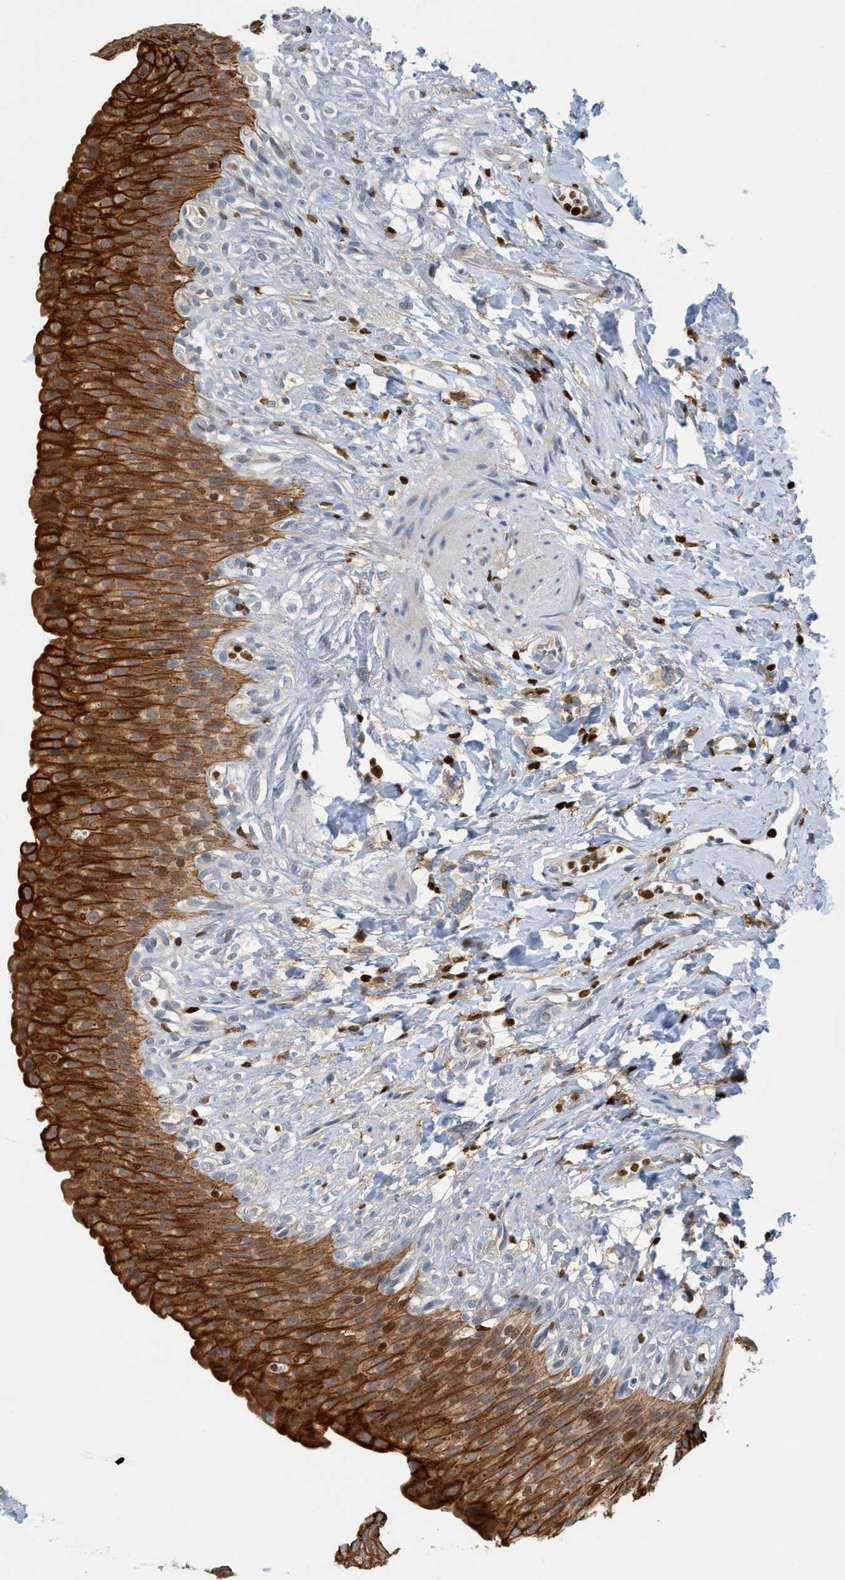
{"staining": {"intensity": "strong", "quantity": ">75%", "location": "cytoplasmic/membranous"}, "tissue": "urinary bladder", "cell_type": "Urothelial cells", "image_type": "normal", "snomed": [{"axis": "morphology", "description": "Normal tissue, NOS"}, {"axis": "topography", "description": "Urinary bladder"}], "caption": "This photomicrograph exhibits benign urinary bladder stained with immunohistochemistry to label a protein in brown. The cytoplasmic/membranous of urothelial cells show strong positivity for the protein. Nuclei are counter-stained blue.", "gene": "SH3D19", "patient": {"sex": "female", "age": 79}}